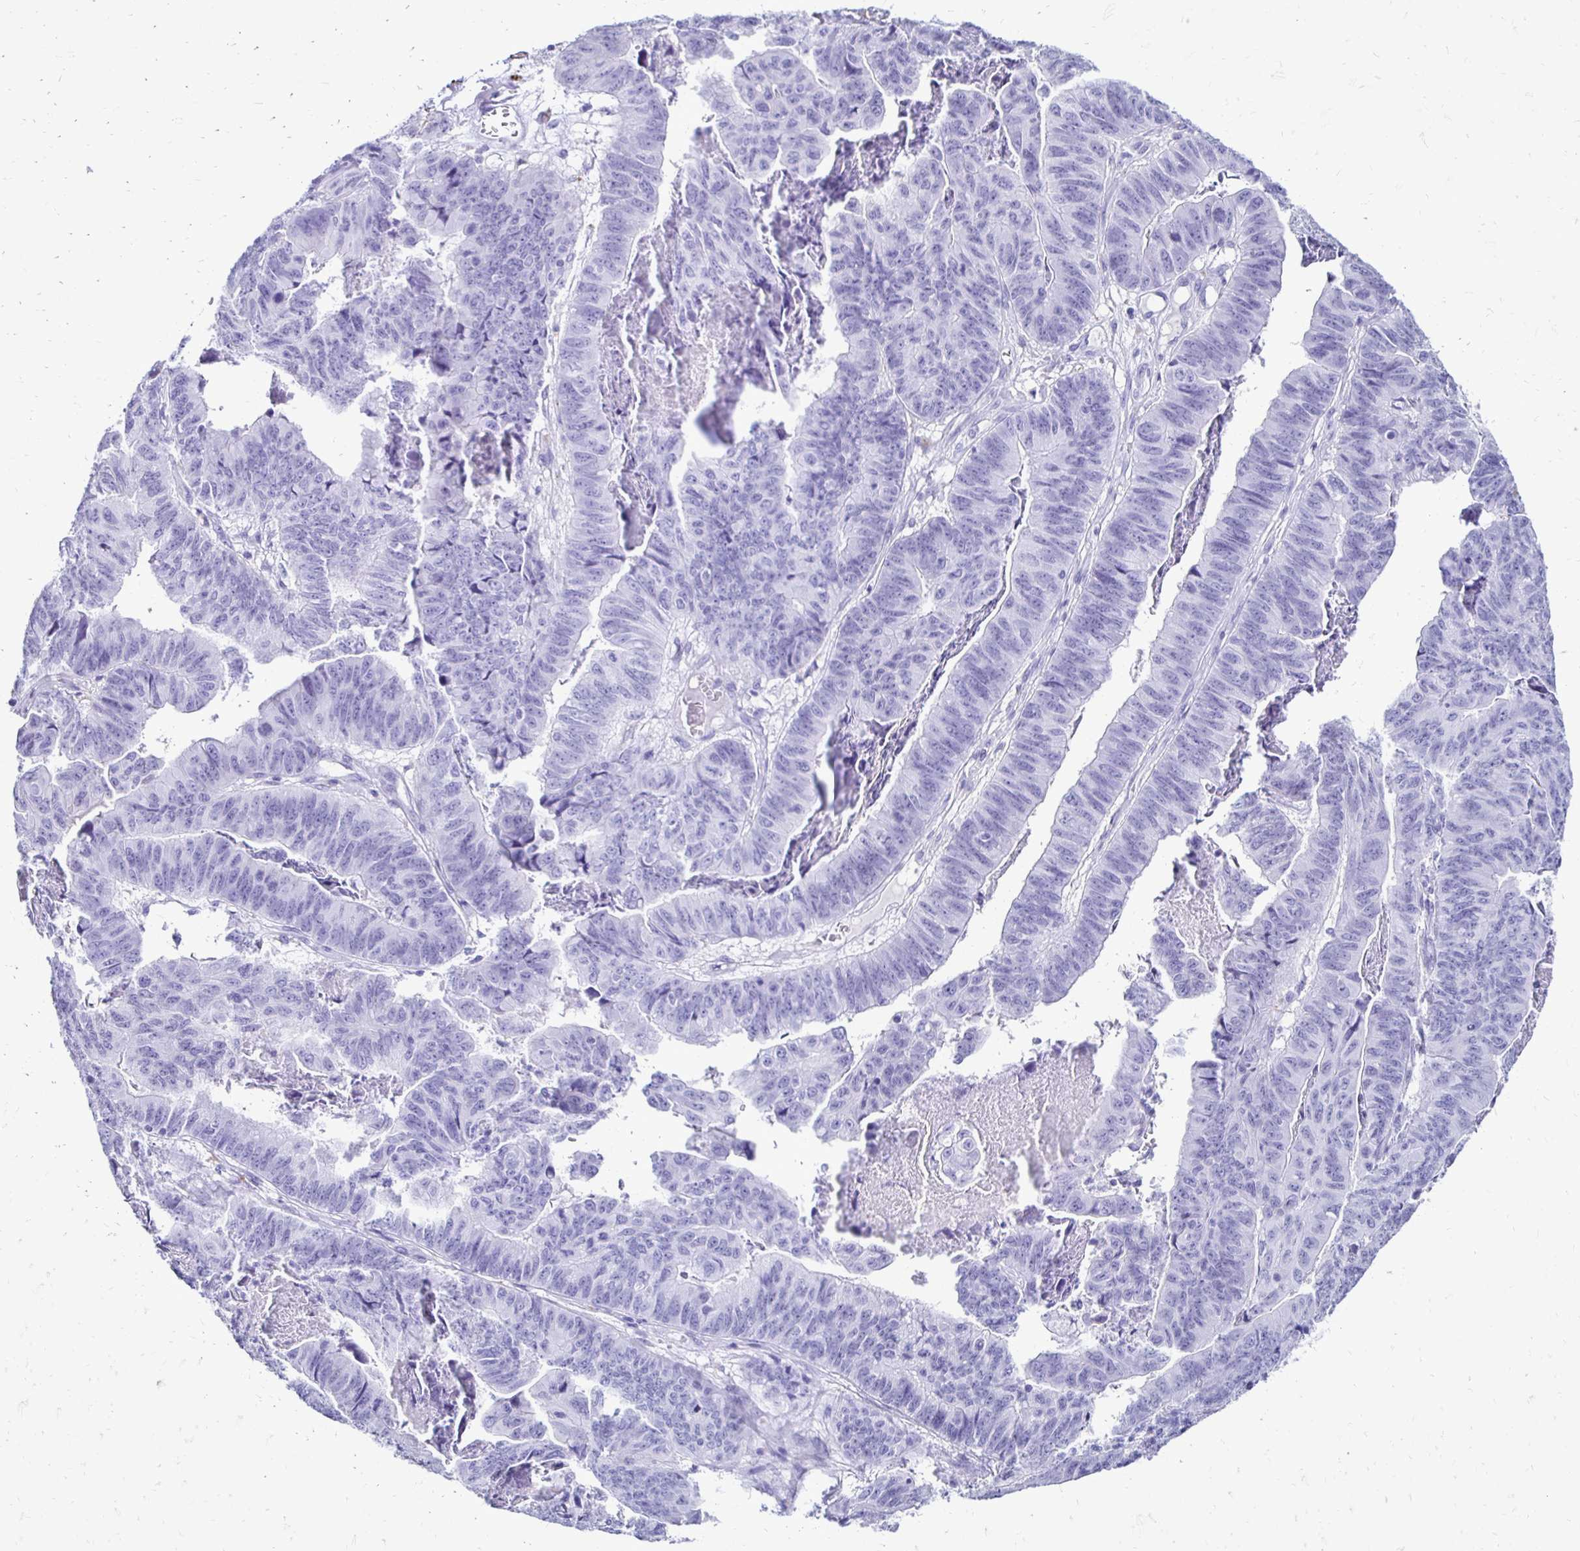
{"staining": {"intensity": "negative", "quantity": "none", "location": "none"}, "tissue": "stomach cancer", "cell_type": "Tumor cells", "image_type": "cancer", "snomed": [{"axis": "morphology", "description": "Adenocarcinoma, NOS"}, {"axis": "topography", "description": "Stomach, lower"}], "caption": "Tumor cells show no significant expression in stomach adenocarcinoma.", "gene": "CST5", "patient": {"sex": "male", "age": 77}}